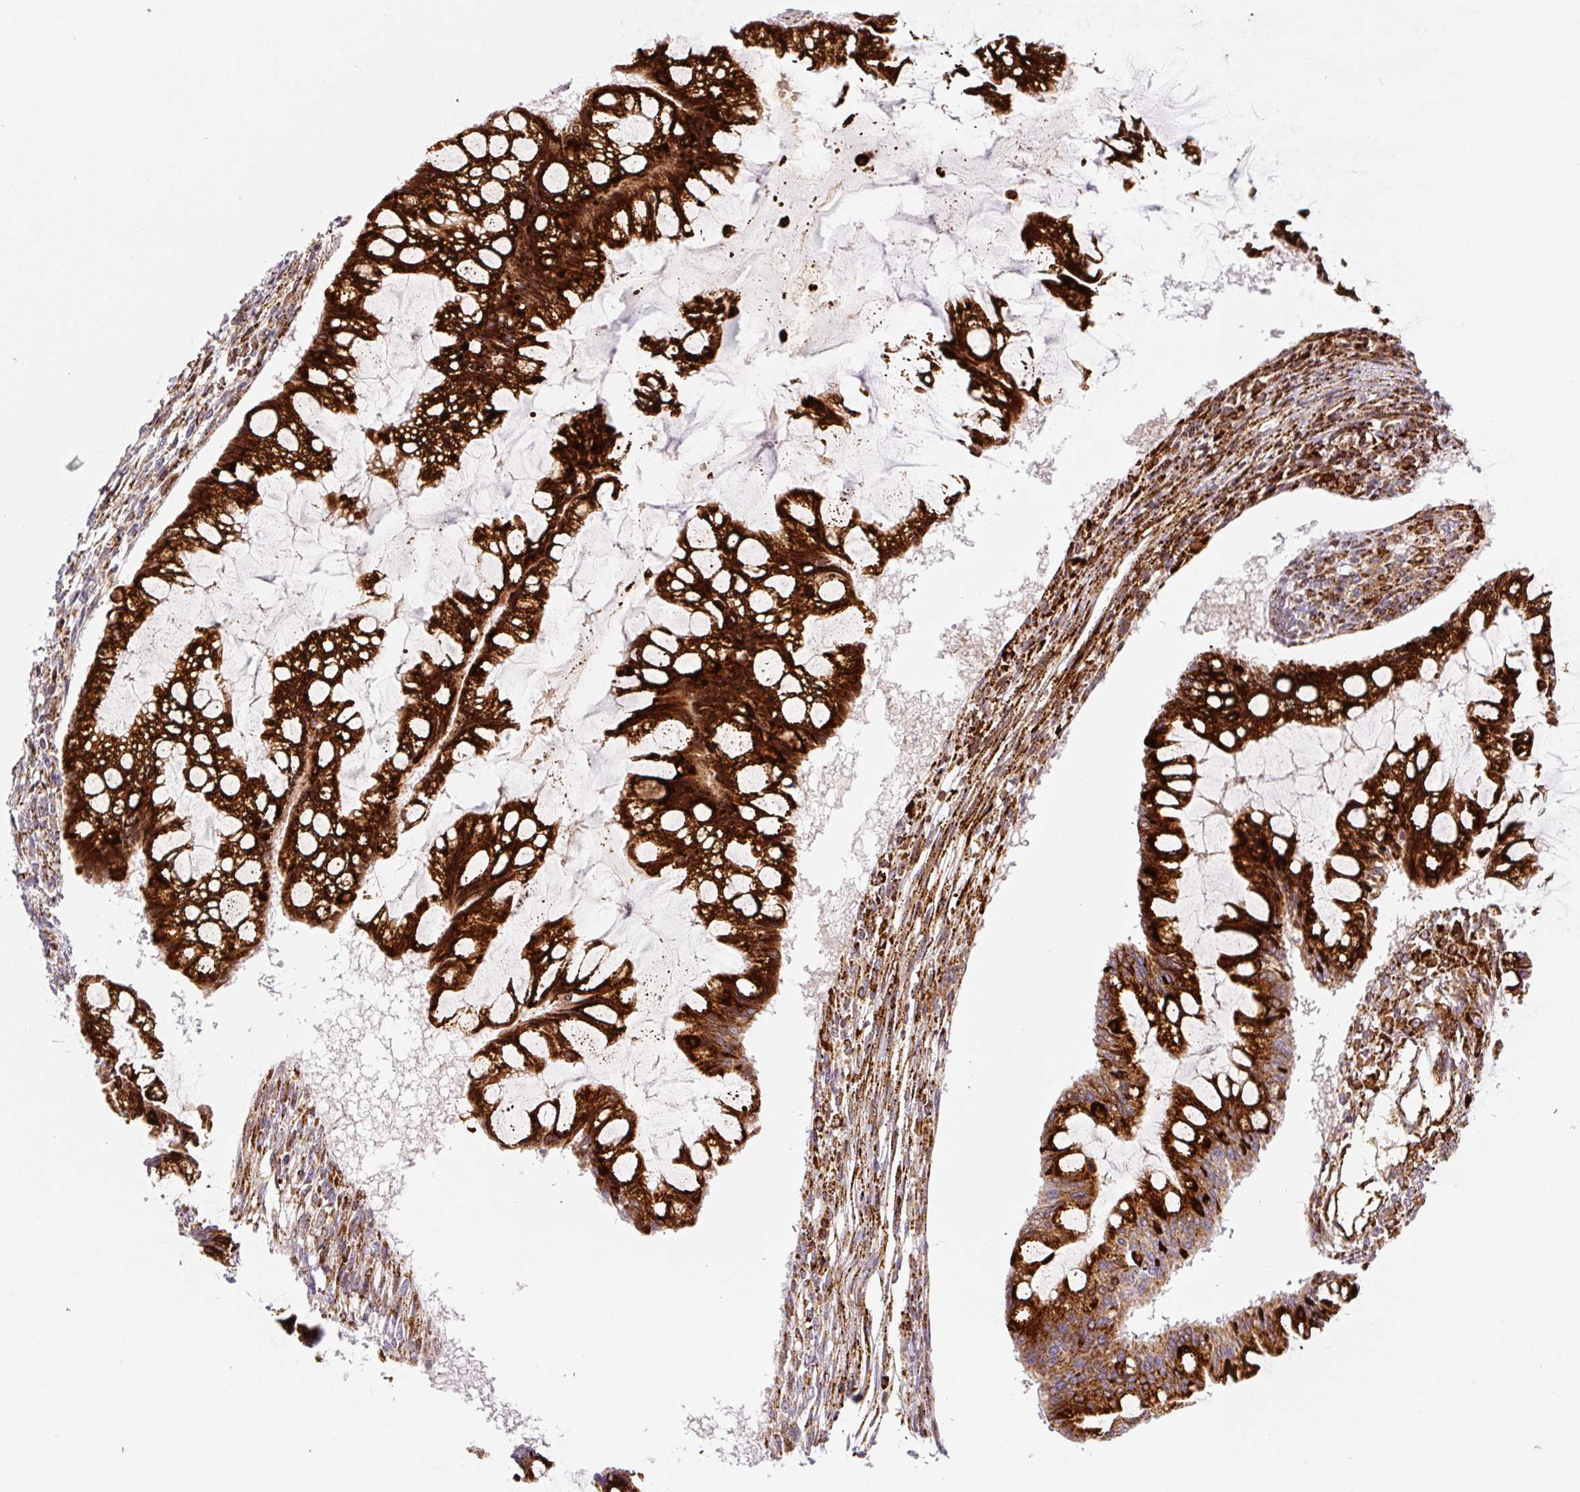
{"staining": {"intensity": "strong", "quantity": ">75%", "location": "cytoplasmic/membranous"}, "tissue": "ovarian cancer", "cell_type": "Tumor cells", "image_type": "cancer", "snomed": [{"axis": "morphology", "description": "Cystadenocarcinoma, mucinous, NOS"}, {"axis": "topography", "description": "Ovary"}], "caption": "A brown stain highlights strong cytoplasmic/membranous positivity of a protein in human ovarian mucinous cystadenocarcinoma tumor cells. (IHC, brightfield microscopy, high magnification).", "gene": "DISP3", "patient": {"sex": "female", "age": 73}}